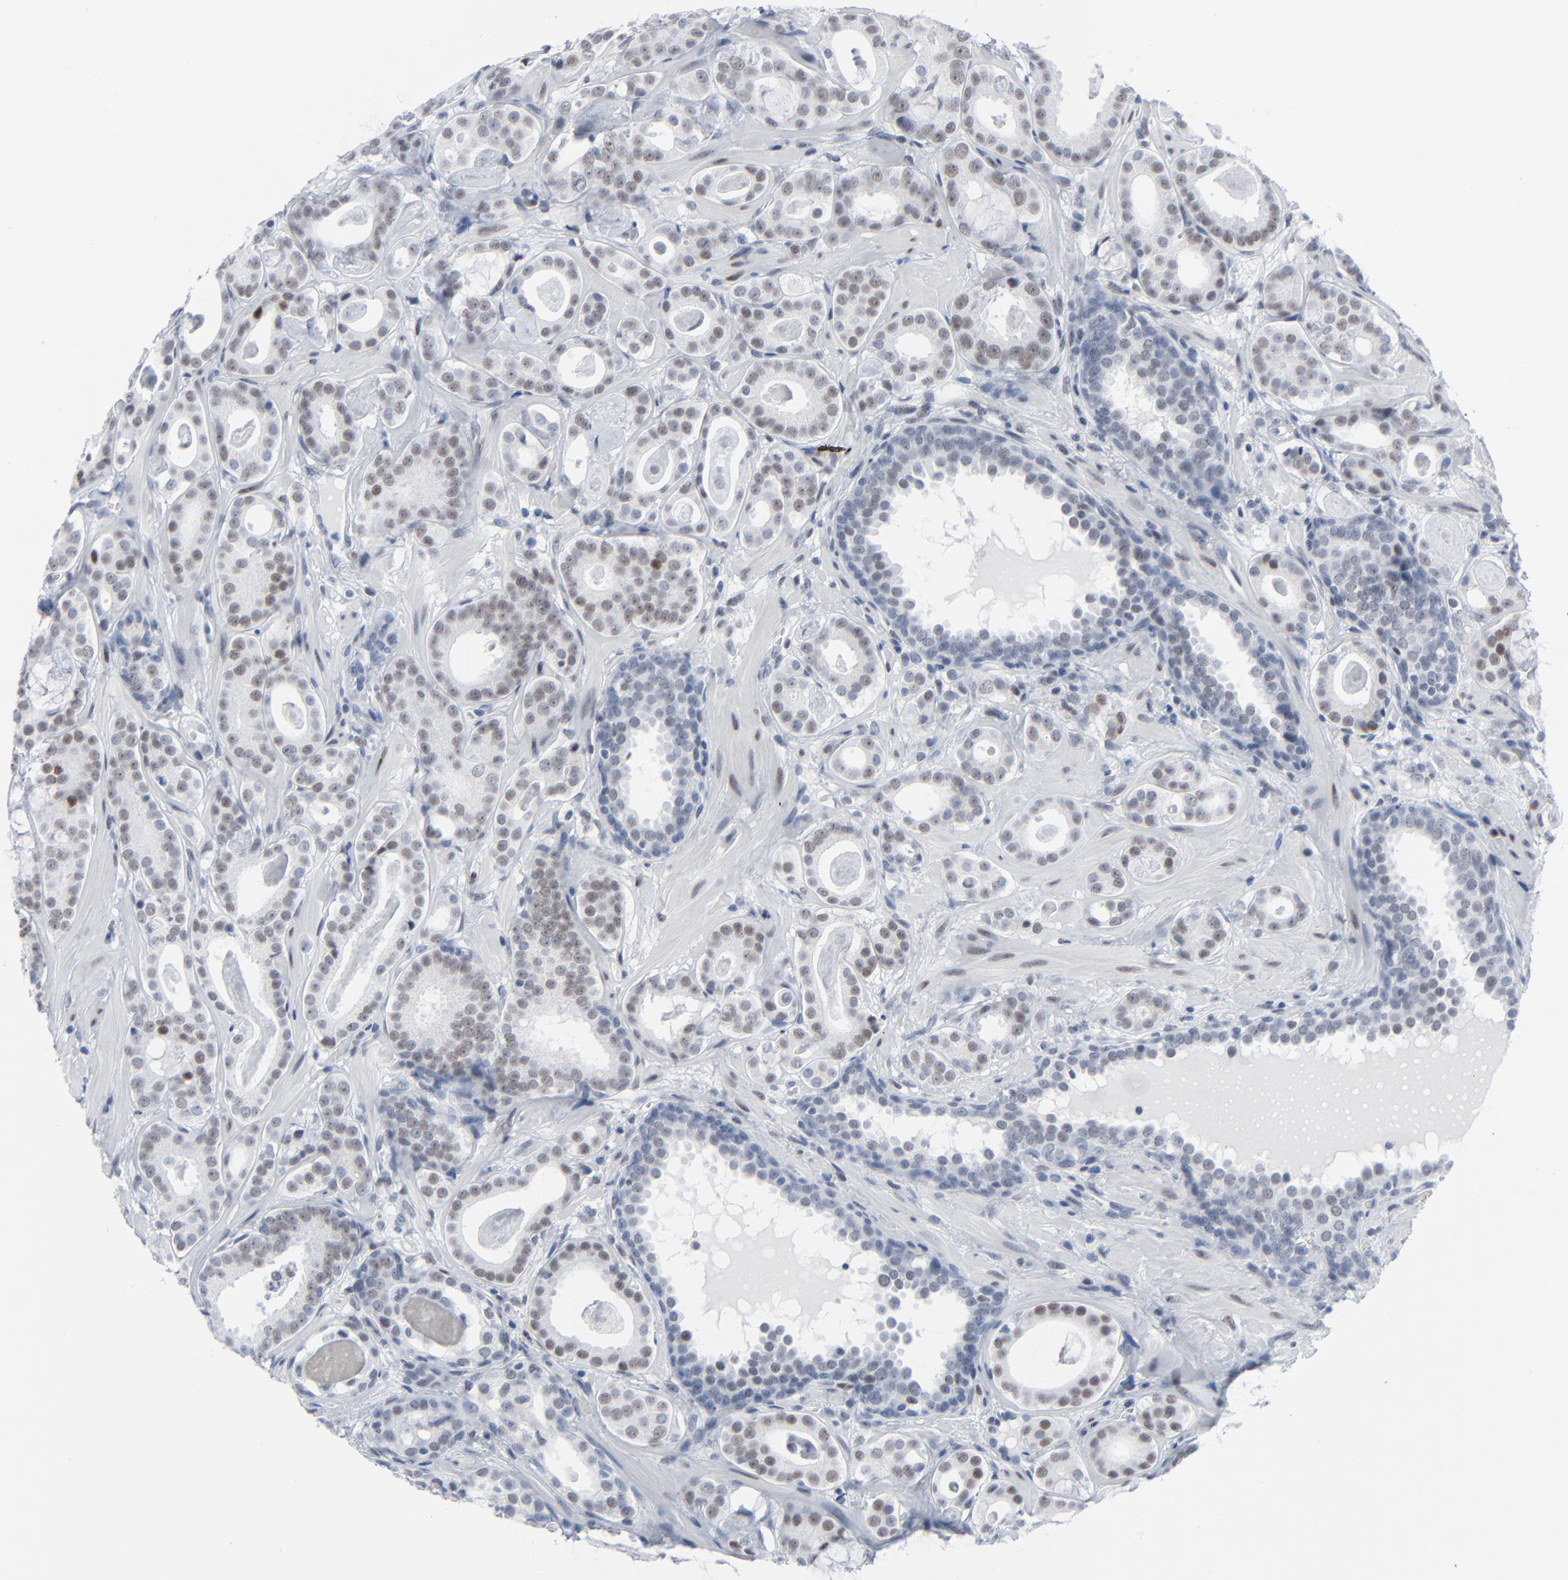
{"staining": {"intensity": "weak", "quantity": ">75%", "location": "nuclear"}, "tissue": "prostate cancer", "cell_type": "Tumor cells", "image_type": "cancer", "snomed": [{"axis": "morphology", "description": "Adenocarcinoma, Low grade"}, {"axis": "topography", "description": "Prostate"}], "caption": "Weak nuclear expression is identified in about >75% of tumor cells in prostate cancer. (DAB IHC, brown staining for protein, blue staining for nuclei).", "gene": "SIRT1", "patient": {"sex": "male", "age": 57}}